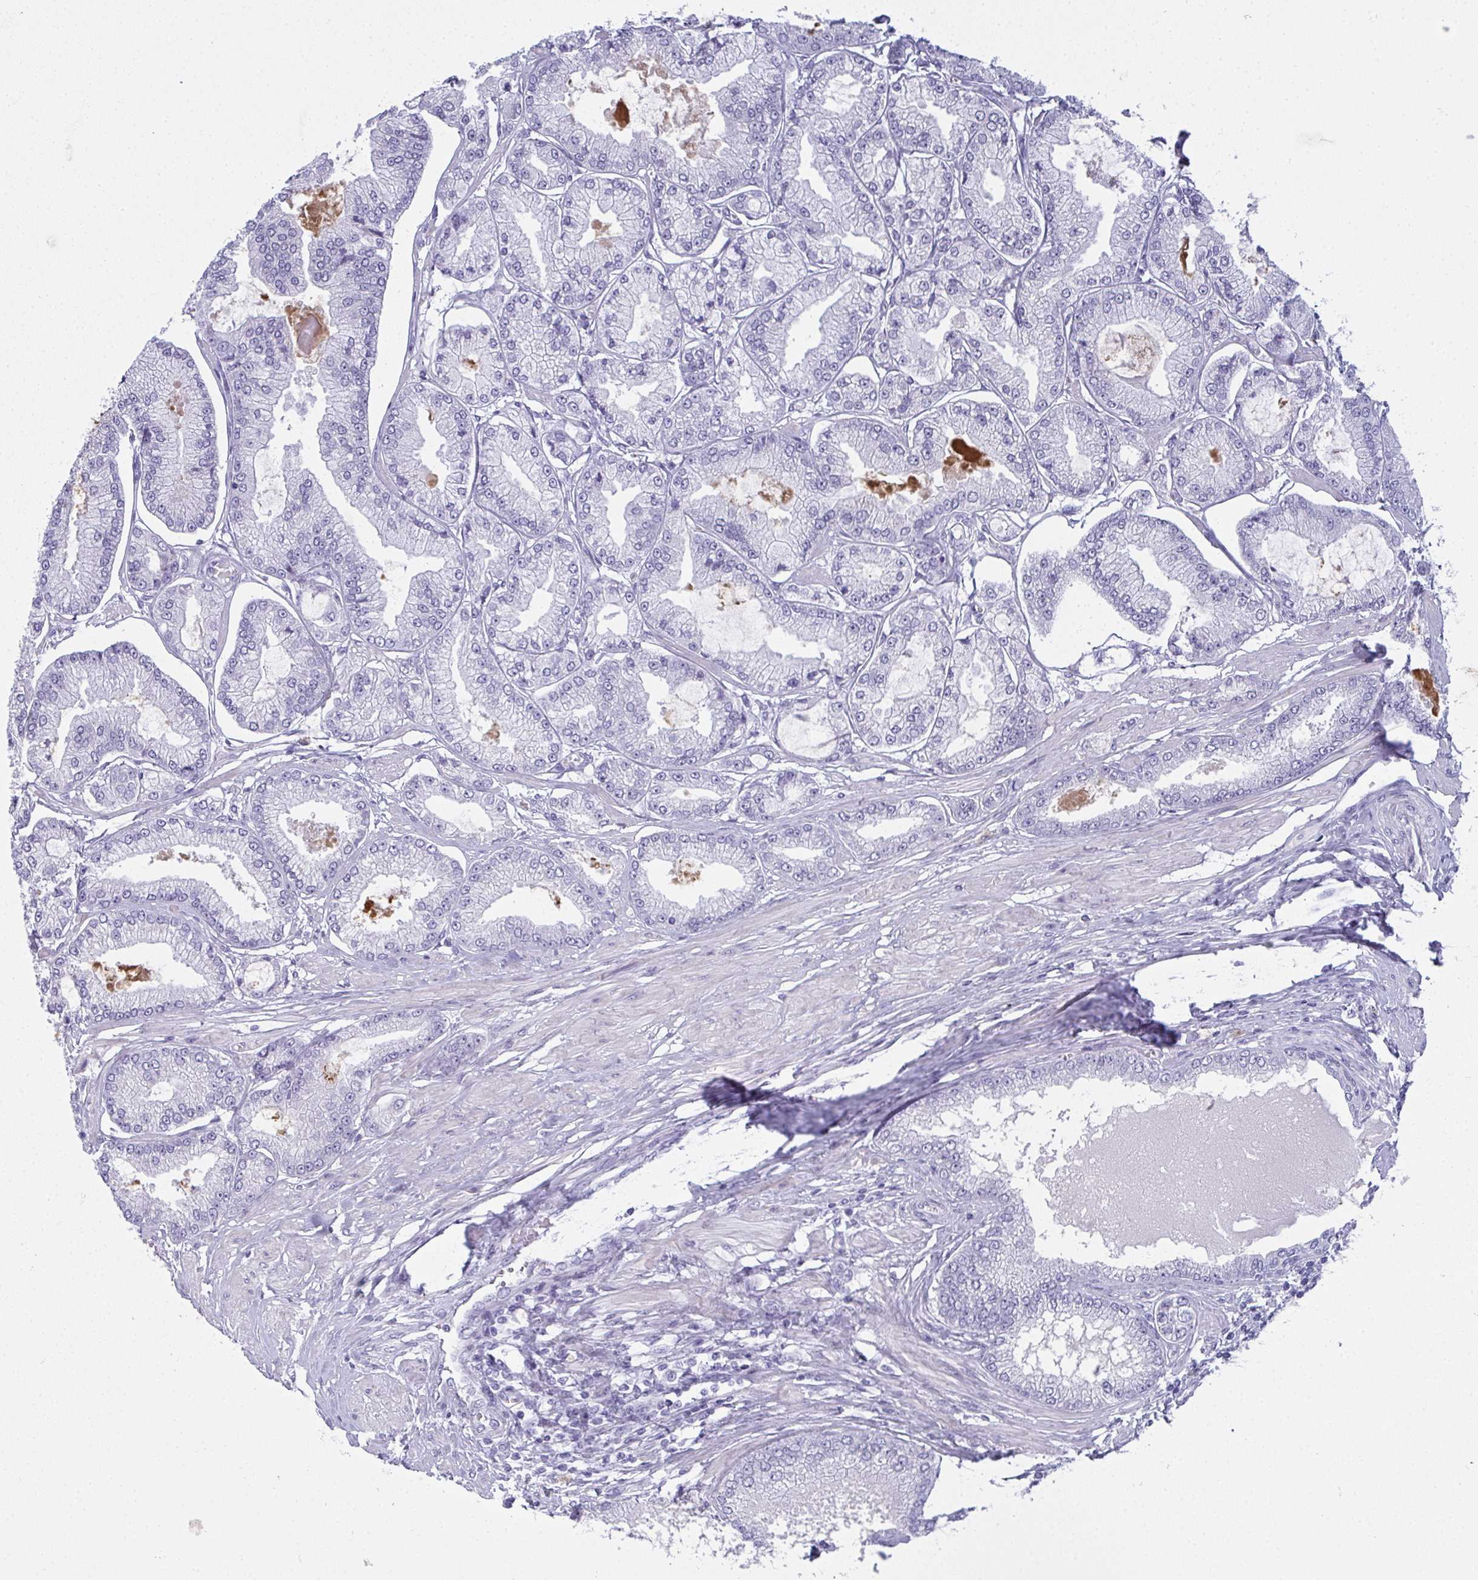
{"staining": {"intensity": "negative", "quantity": "none", "location": "none"}, "tissue": "prostate cancer", "cell_type": "Tumor cells", "image_type": "cancer", "snomed": [{"axis": "morphology", "description": "Adenocarcinoma, Low grade"}, {"axis": "topography", "description": "Prostate"}], "caption": "IHC of human prostate cancer (low-grade adenocarcinoma) exhibits no staining in tumor cells.", "gene": "SLC36A2", "patient": {"sex": "male", "age": 55}}